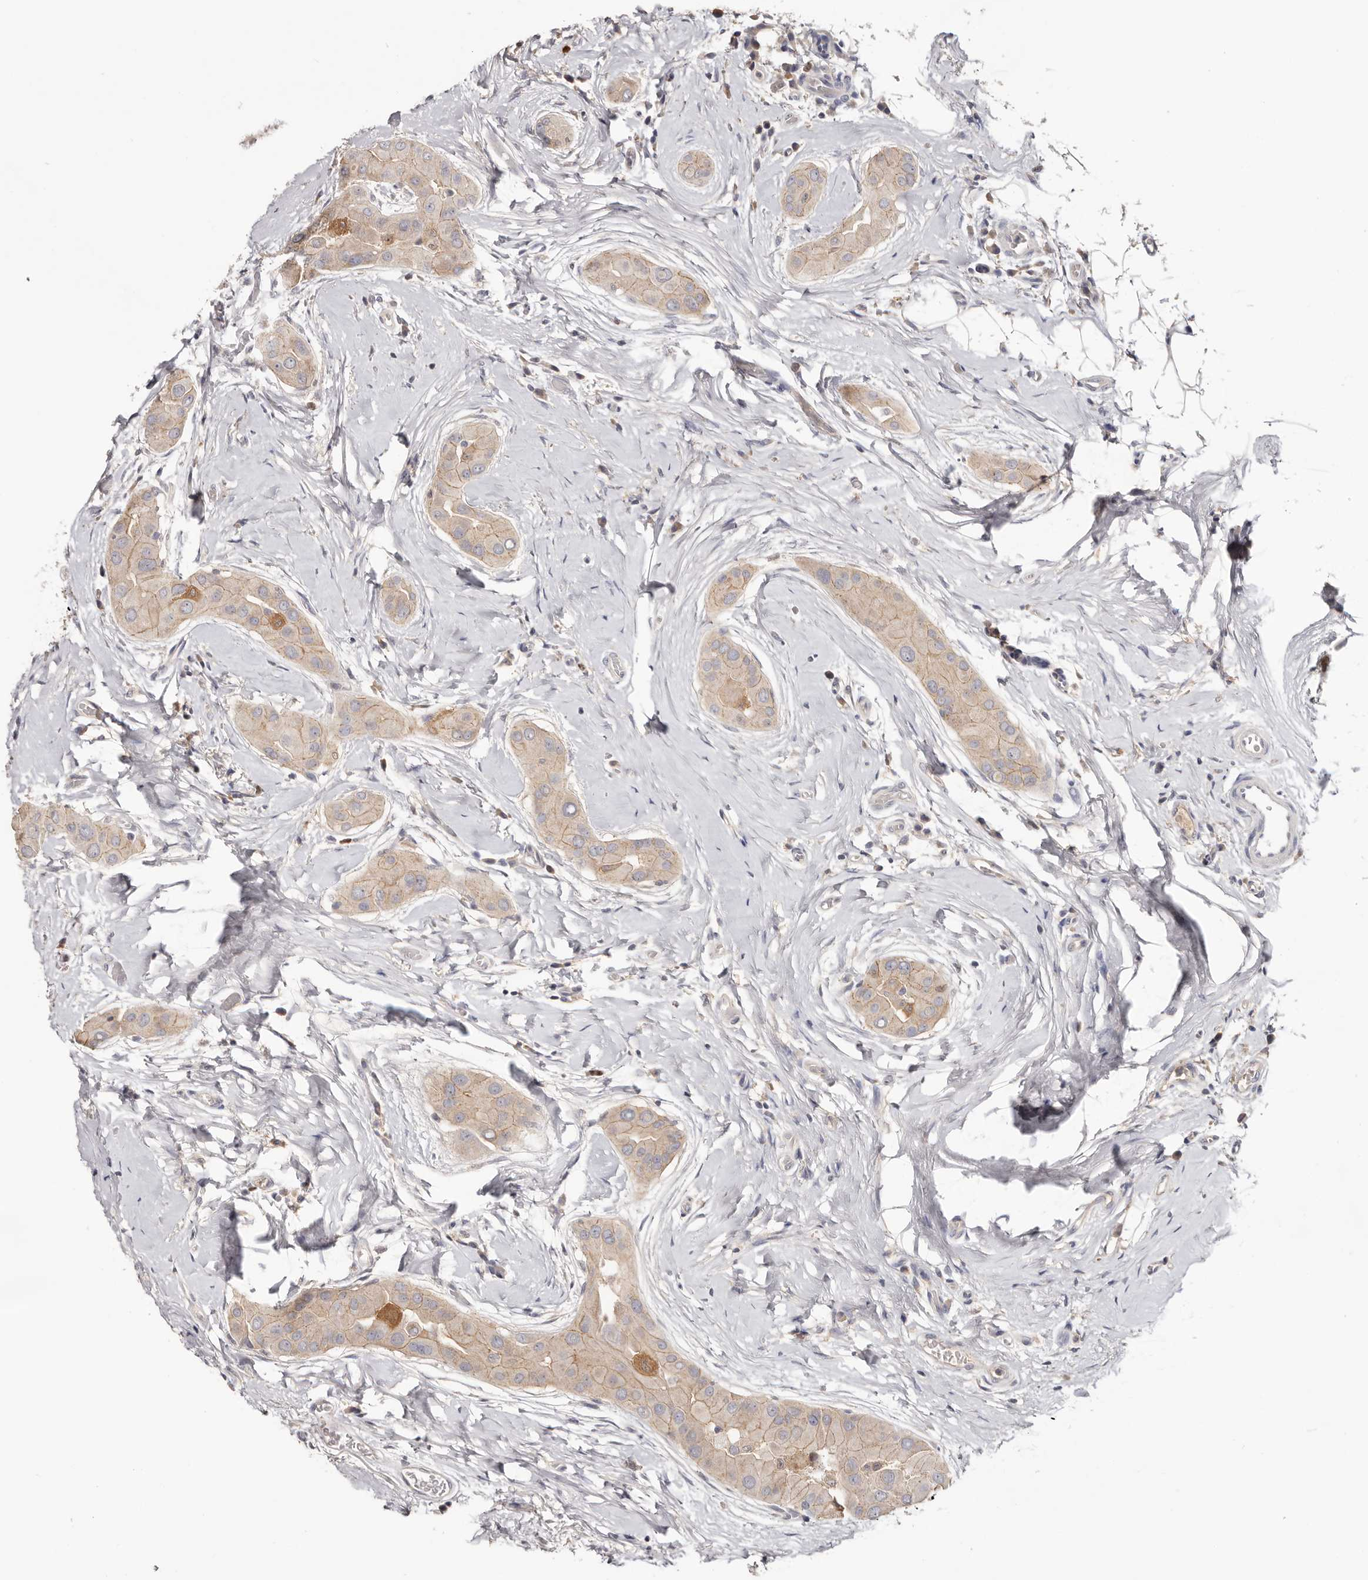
{"staining": {"intensity": "weak", "quantity": "<25%", "location": "cytoplasmic/membranous"}, "tissue": "thyroid cancer", "cell_type": "Tumor cells", "image_type": "cancer", "snomed": [{"axis": "morphology", "description": "Papillary adenocarcinoma, NOS"}, {"axis": "topography", "description": "Thyroid gland"}], "caption": "Tumor cells are negative for protein expression in human thyroid papillary adenocarcinoma.", "gene": "CCDC190", "patient": {"sex": "male", "age": 33}}